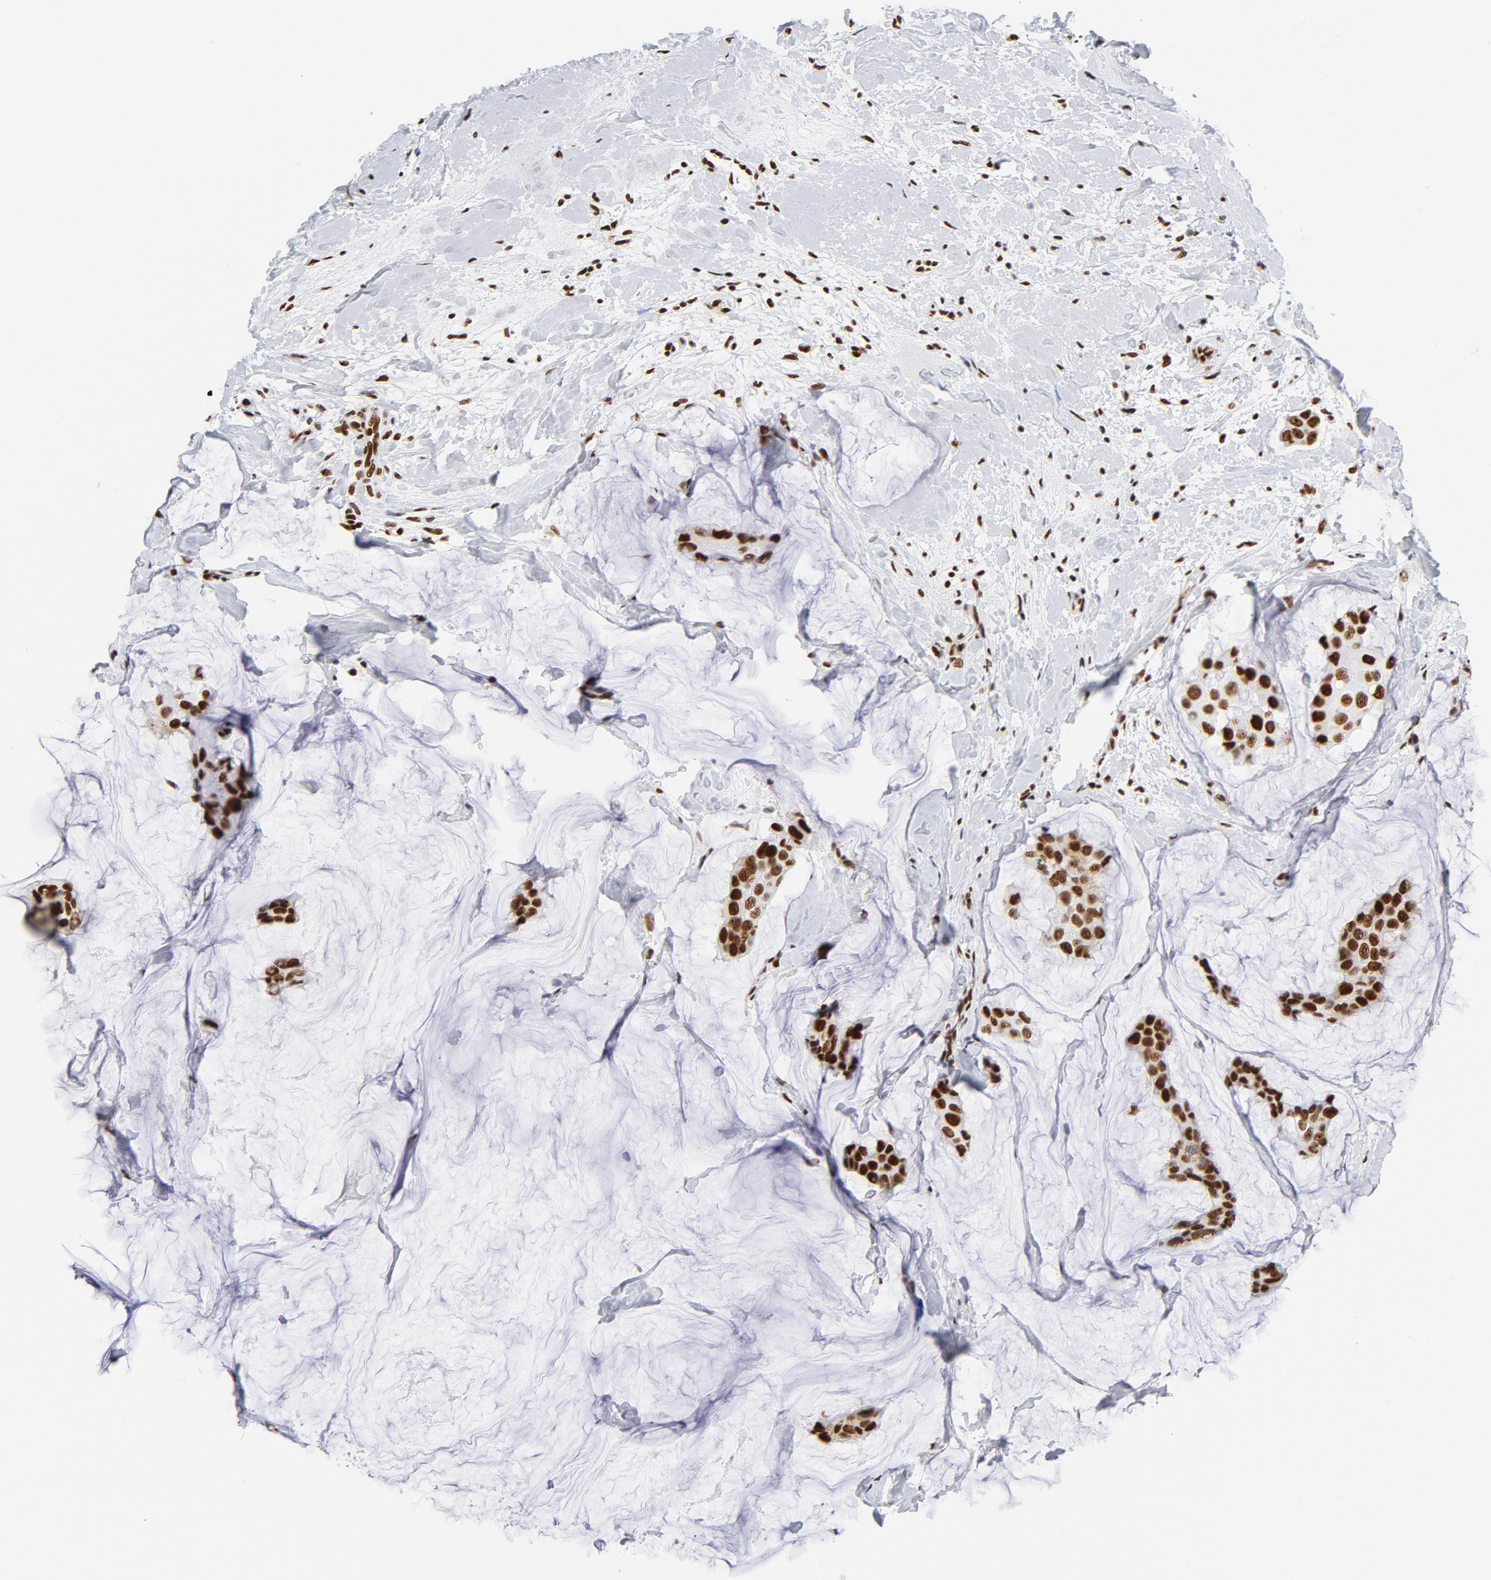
{"staining": {"intensity": "strong", "quantity": ">75%", "location": "nuclear"}, "tissue": "breast cancer", "cell_type": "Tumor cells", "image_type": "cancer", "snomed": [{"axis": "morphology", "description": "Normal tissue, NOS"}, {"axis": "morphology", "description": "Duct carcinoma"}, {"axis": "topography", "description": "Breast"}], "caption": "Immunohistochemistry (DAB) staining of human intraductal carcinoma (breast) exhibits strong nuclear protein staining in approximately >75% of tumor cells.", "gene": "XRCC5", "patient": {"sex": "female", "age": 50}}